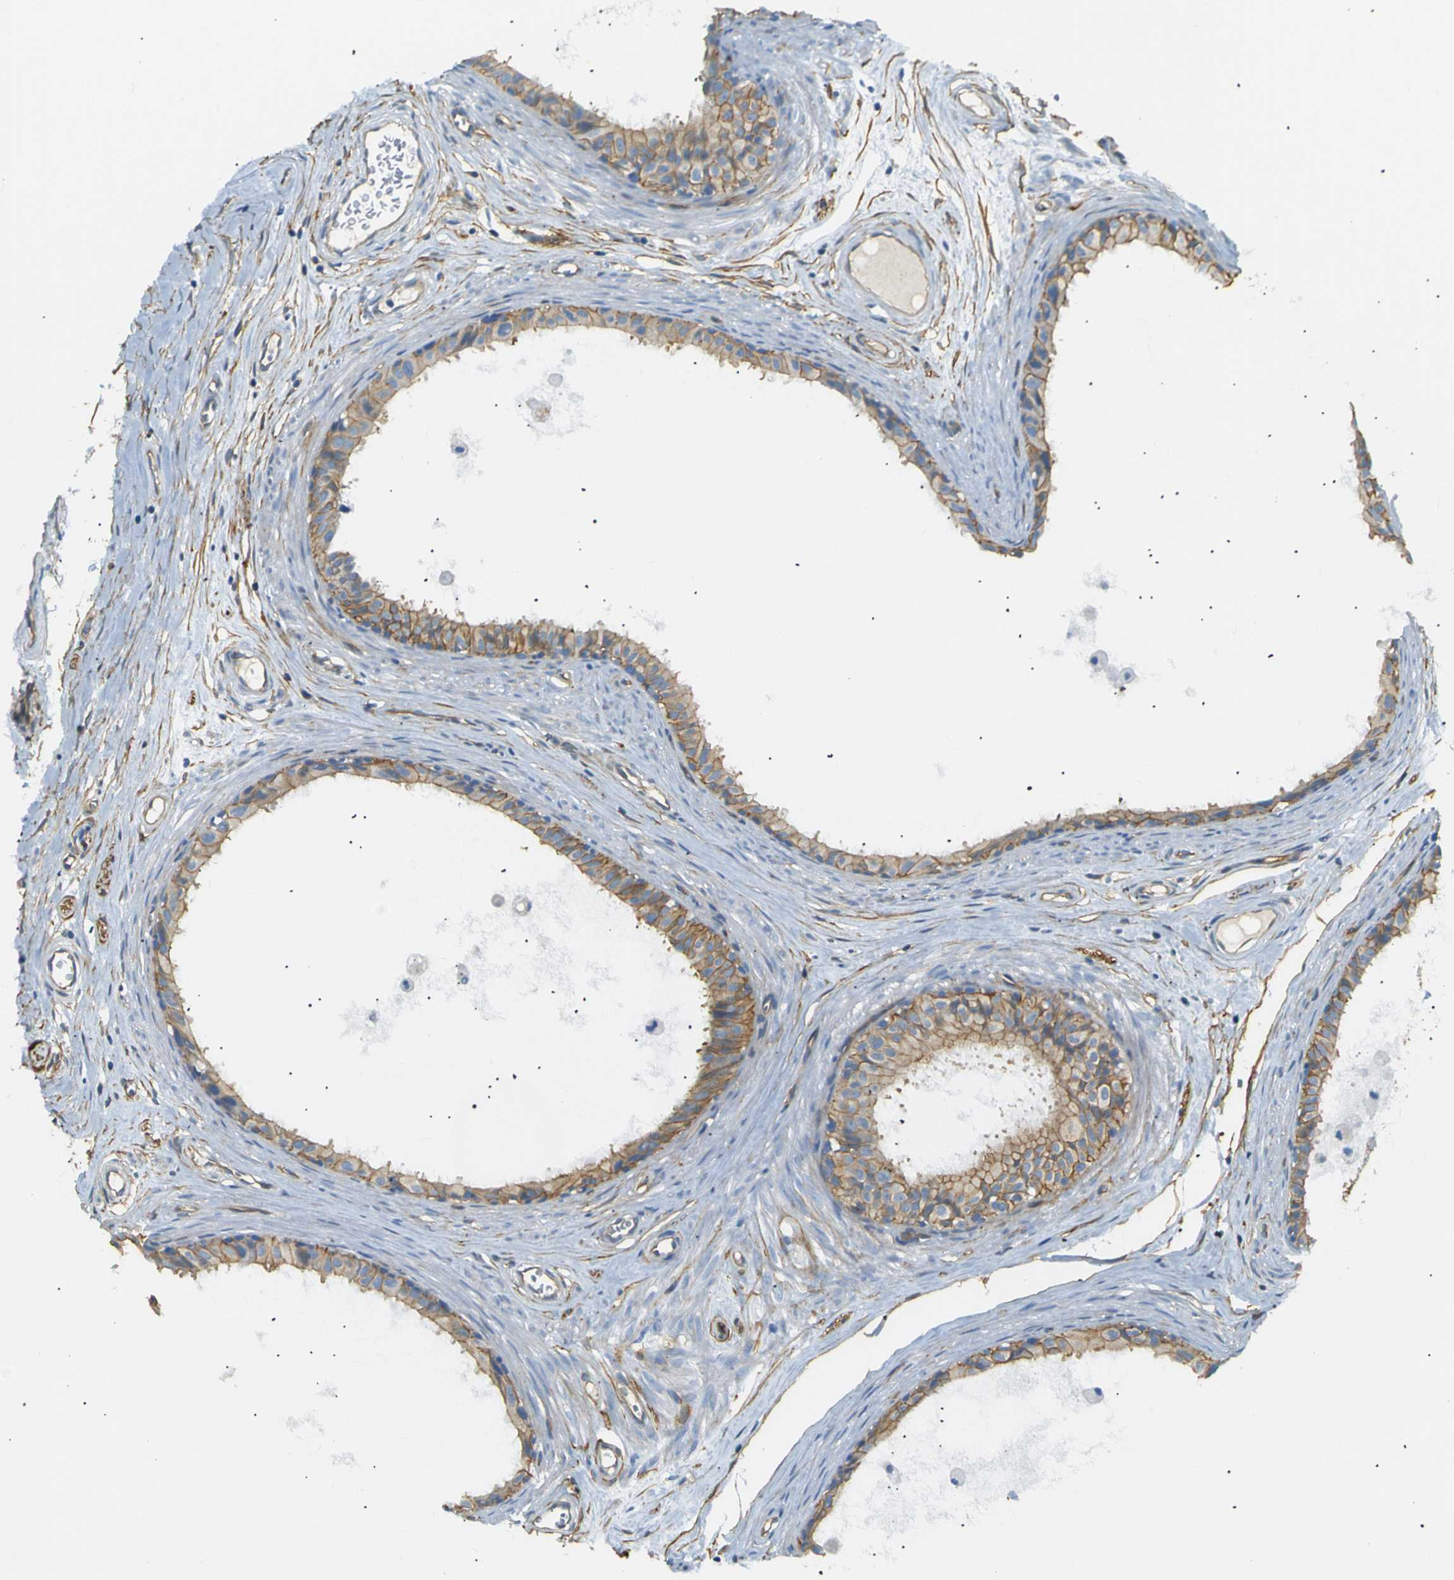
{"staining": {"intensity": "moderate", "quantity": ">75%", "location": "cytoplasmic/membranous"}, "tissue": "epididymis", "cell_type": "Glandular cells", "image_type": "normal", "snomed": [{"axis": "morphology", "description": "Normal tissue, NOS"}, {"axis": "morphology", "description": "Inflammation, NOS"}, {"axis": "topography", "description": "Epididymis"}], "caption": "IHC of unremarkable epididymis demonstrates medium levels of moderate cytoplasmic/membranous expression in about >75% of glandular cells. Nuclei are stained in blue.", "gene": "SPTBN1", "patient": {"sex": "male", "age": 85}}